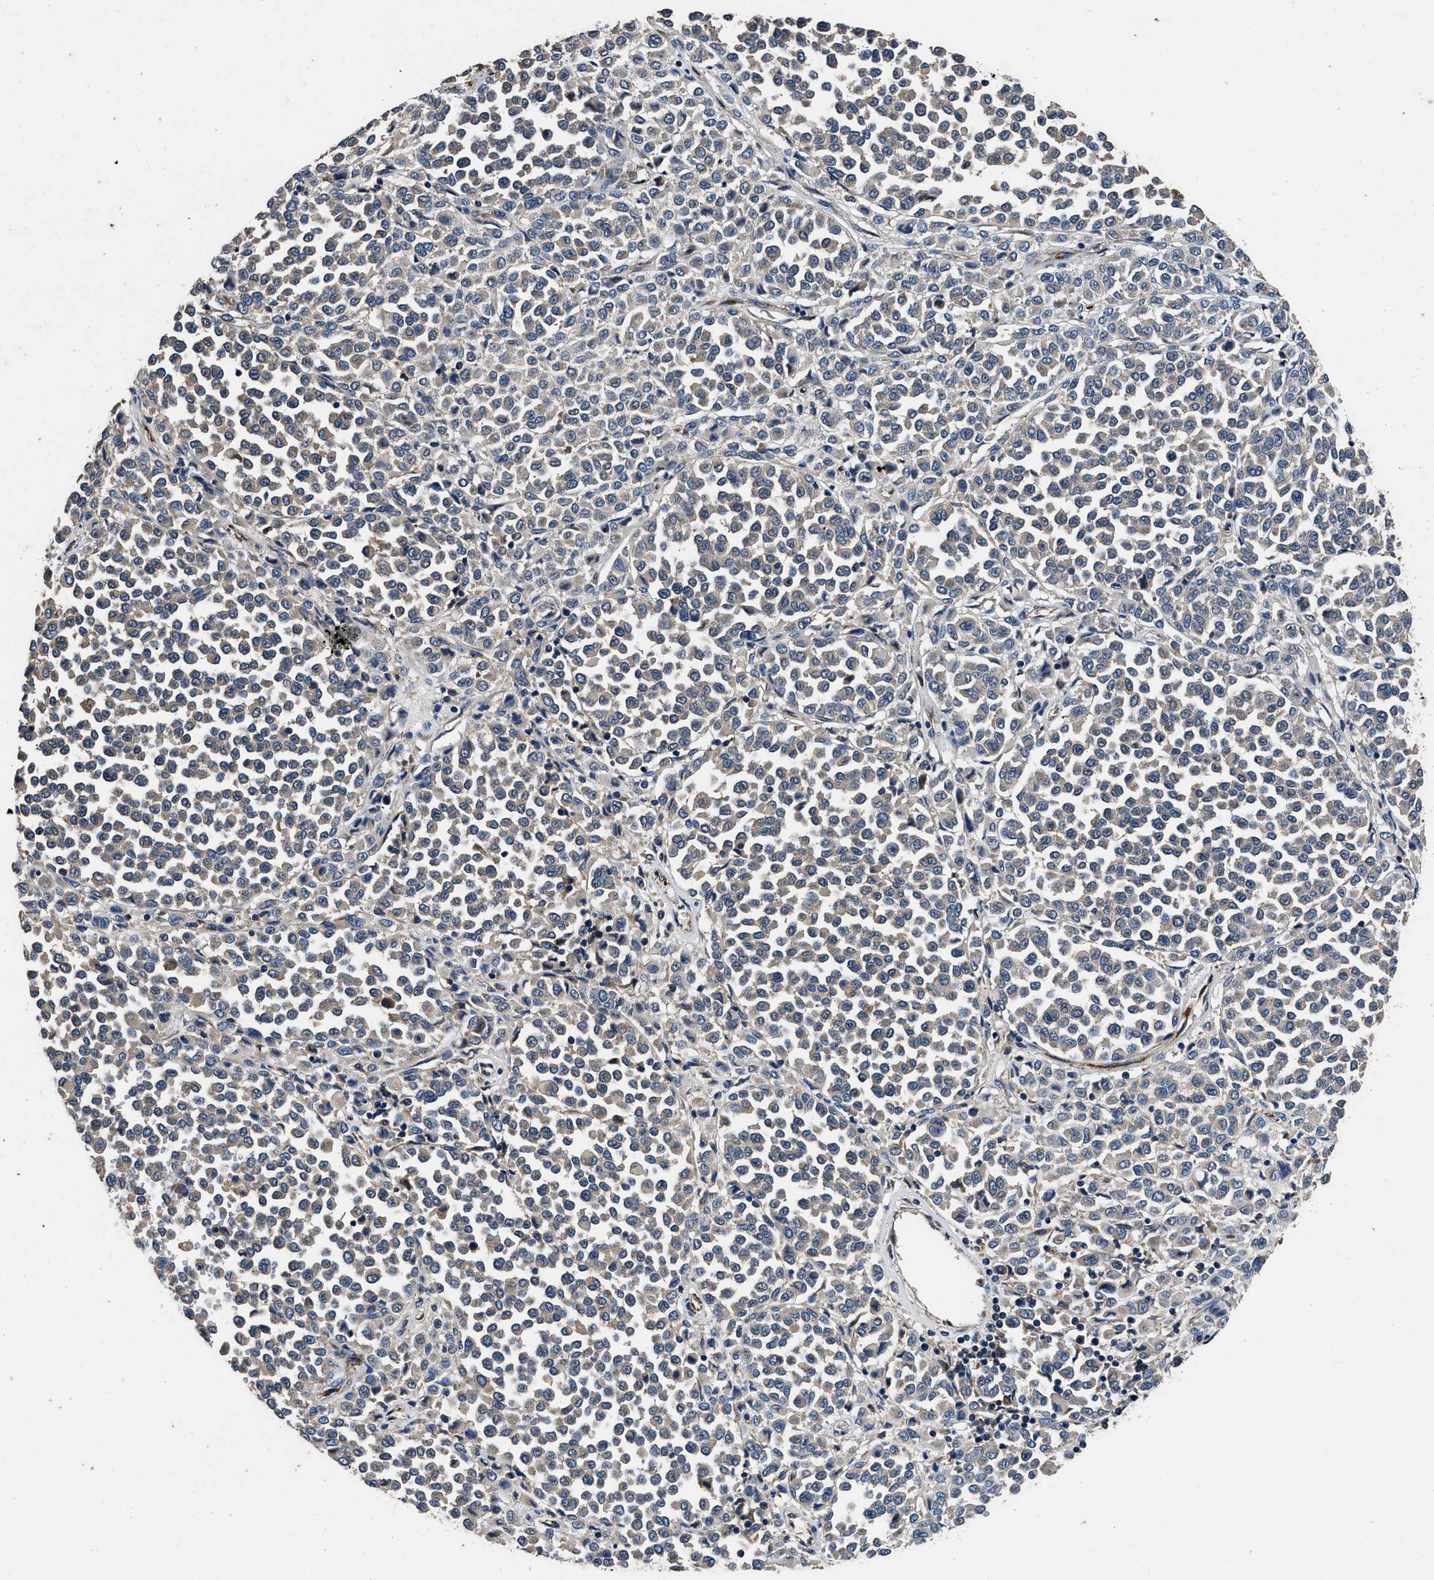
{"staining": {"intensity": "weak", "quantity": "25%-75%", "location": "cytoplasmic/membranous"}, "tissue": "melanoma", "cell_type": "Tumor cells", "image_type": "cancer", "snomed": [{"axis": "morphology", "description": "Malignant melanoma, Metastatic site"}, {"axis": "topography", "description": "Pancreas"}], "caption": "Immunohistochemistry (IHC) (DAB) staining of human malignant melanoma (metastatic site) exhibits weak cytoplasmic/membranous protein positivity in about 25%-75% of tumor cells.", "gene": "DHRS7B", "patient": {"sex": "female", "age": 30}}